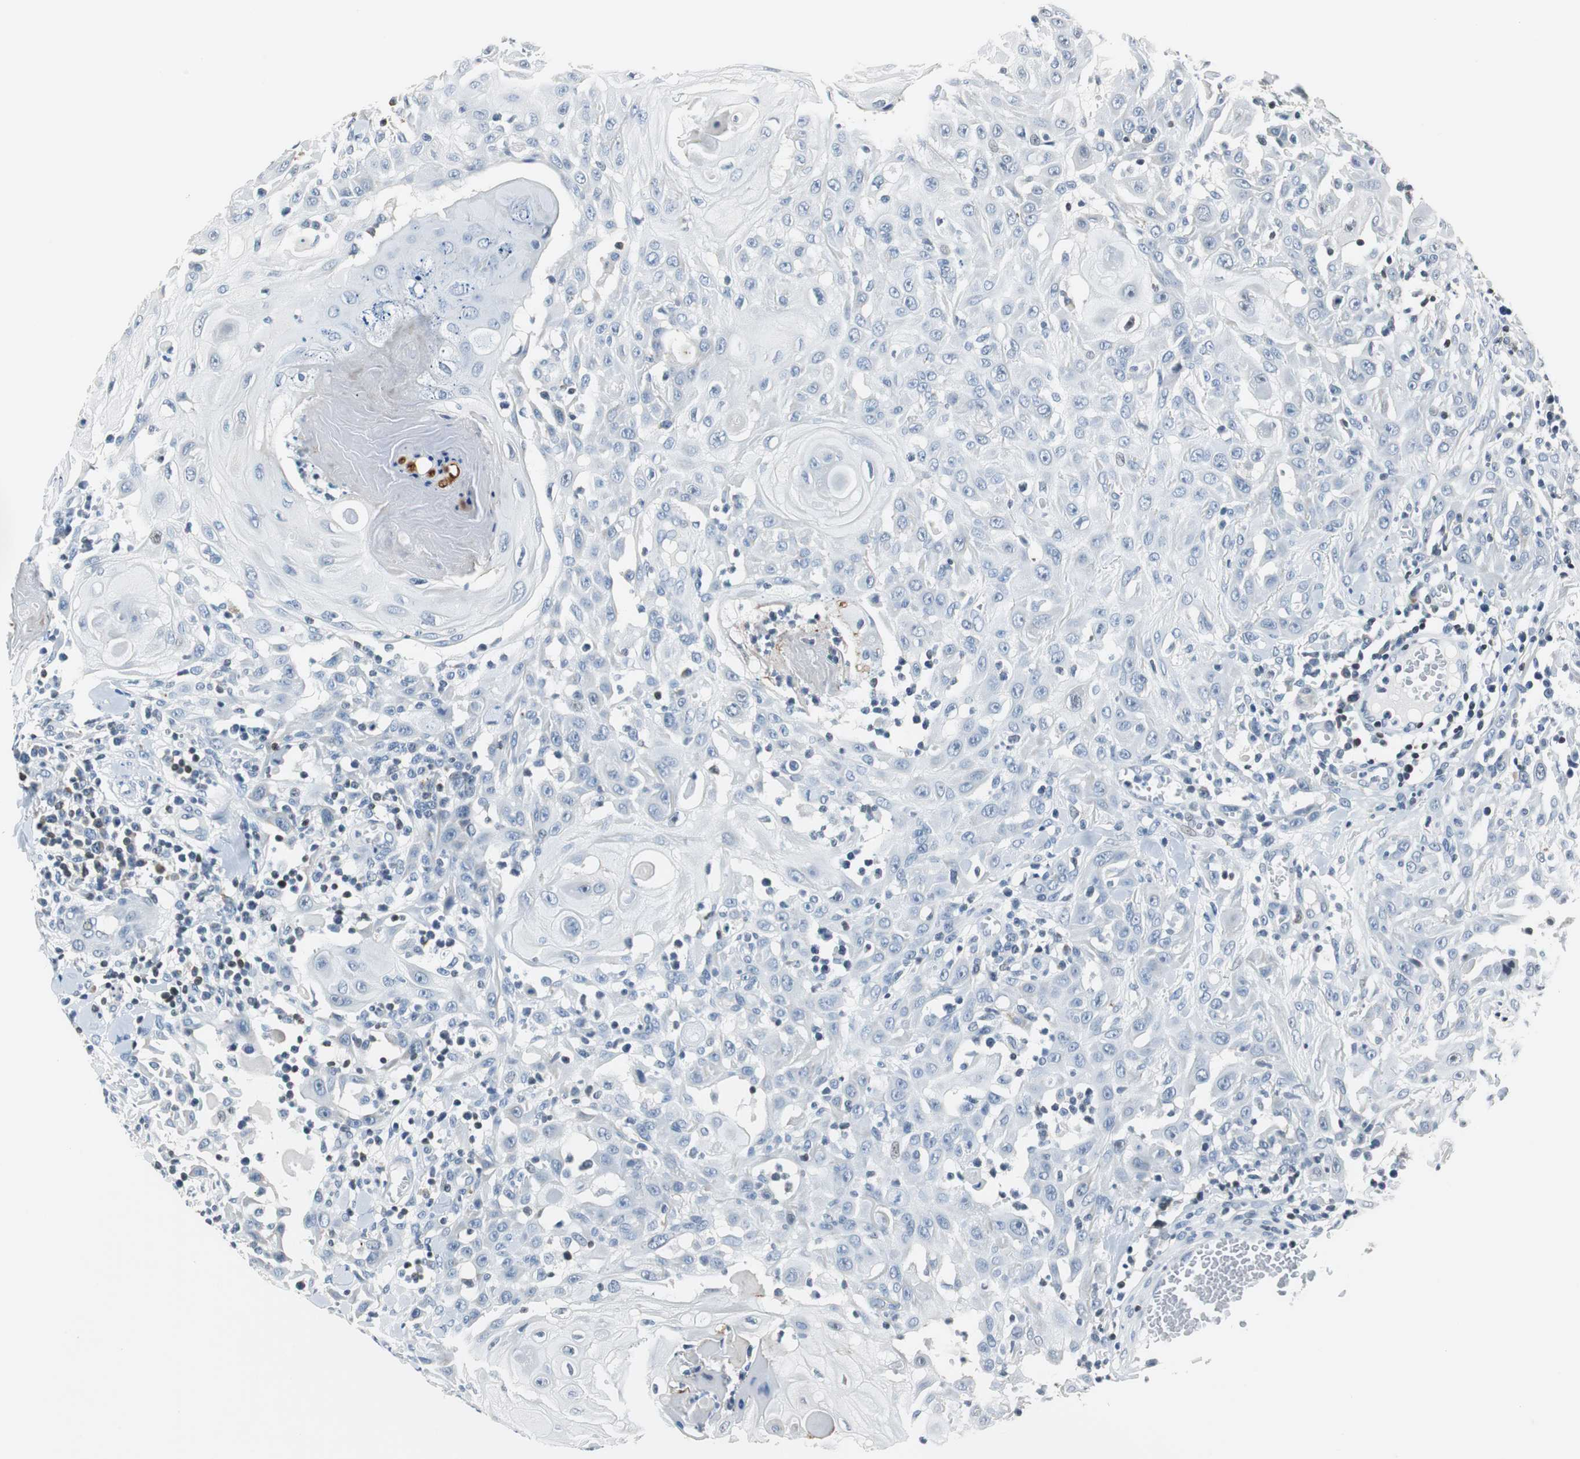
{"staining": {"intensity": "negative", "quantity": "none", "location": "none"}, "tissue": "skin cancer", "cell_type": "Tumor cells", "image_type": "cancer", "snomed": [{"axis": "morphology", "description": "Squamous cell carcinoma, NOS"}, {"axis": "topography", "description": "Skin"}], "caption": "Immunohistochemistry photomicrograph of human skin cancer stained for a protein (brown), which shows no staining in tumor cells.", "gene": "HCFC2", "patient": {"sex": "male", "age": 24}}